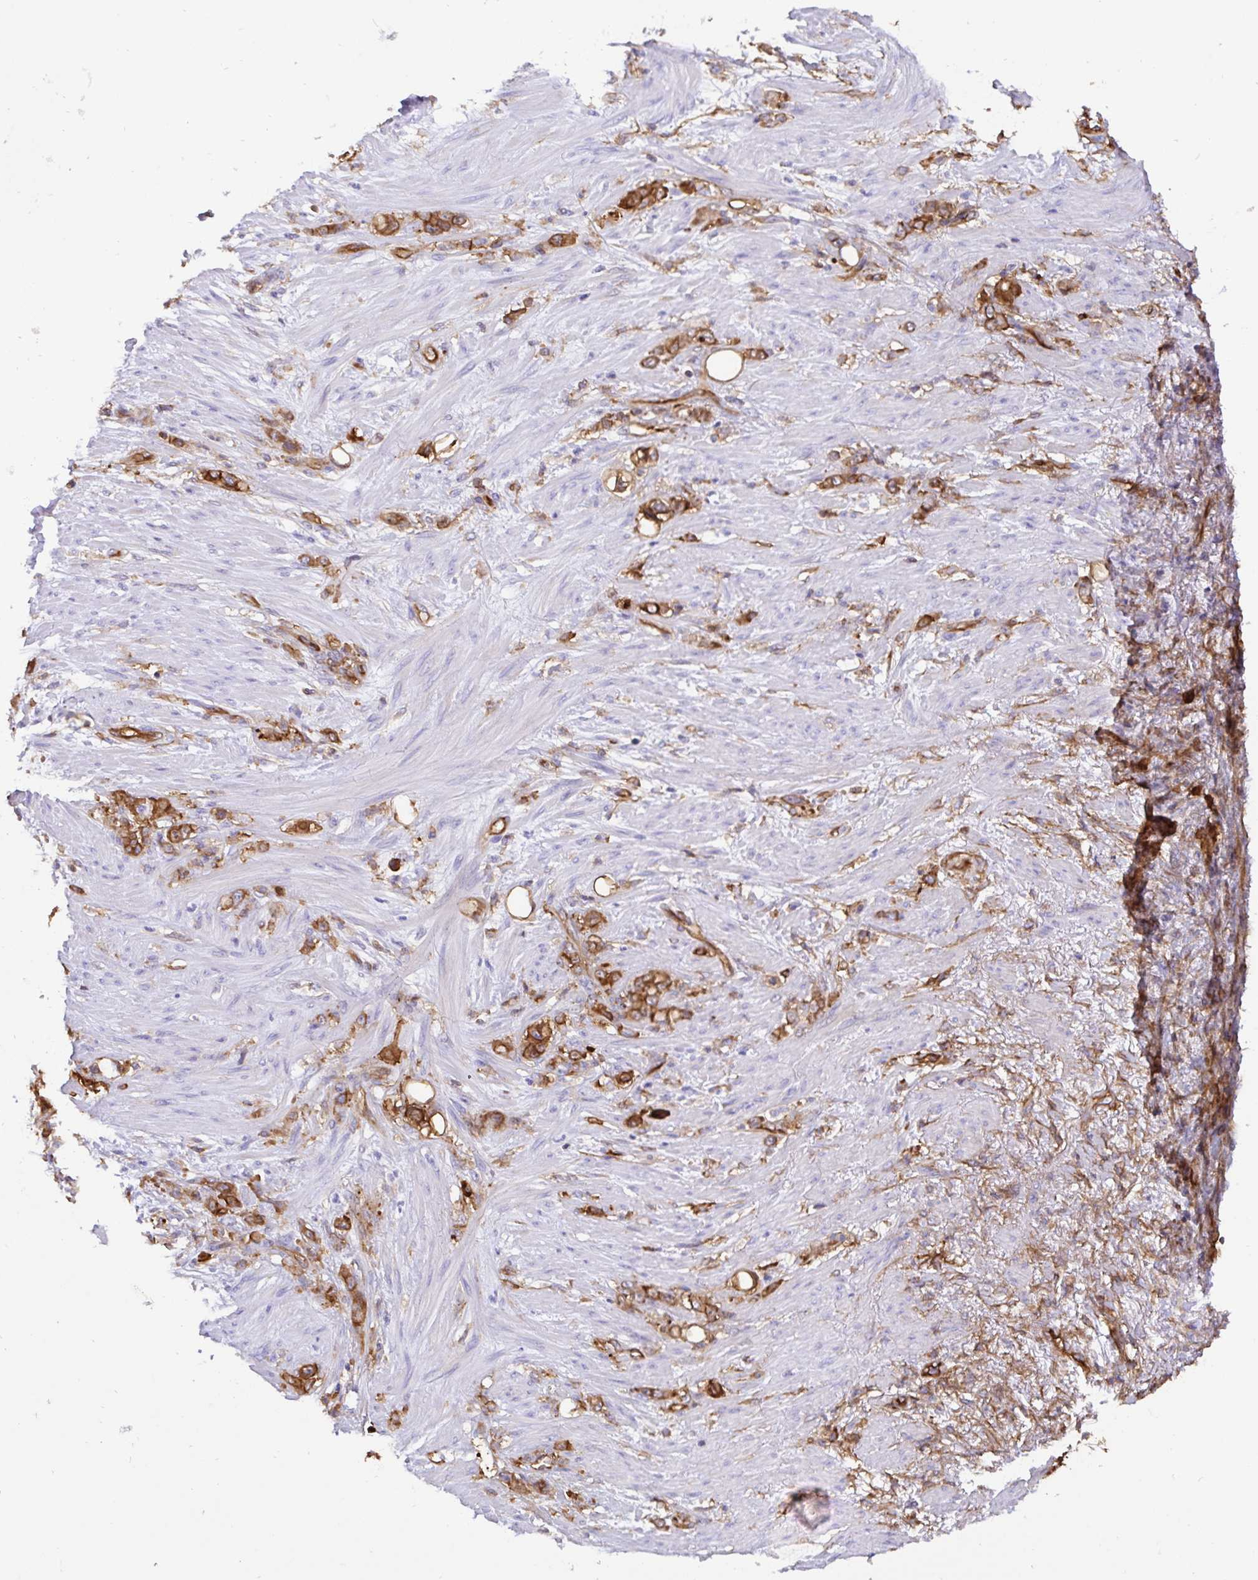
{"staining": {"intensity": "strong", "quantity": ">75%", "location": "cytoplasmic/membranous"}, "tissue": "stomach cancer", "cell_type": "Tumor cells", "image_type": "cancer", "snomed": [{"axis": "morphology", "description": "Normal tissue, NOS"}, {"axis": "morphology", "description": "Adenocarcinoma, NOS"}, {"axis": "topography", "description": "Stomach"}], "caption": "Stomach cancer (adenocarcinoma) stained with DAB (3,3'-diaminobenzidine) IHC displays high levels of strong cytoplasmic/membranous staining in approximately >75% of tumor cells. (Stains: DAB in brown, nuclei in blue, Microscopy: brightfield microscopy at high magnification).", "gene": "ANXA2", "patient": {"sex": "female", "age": 79}}